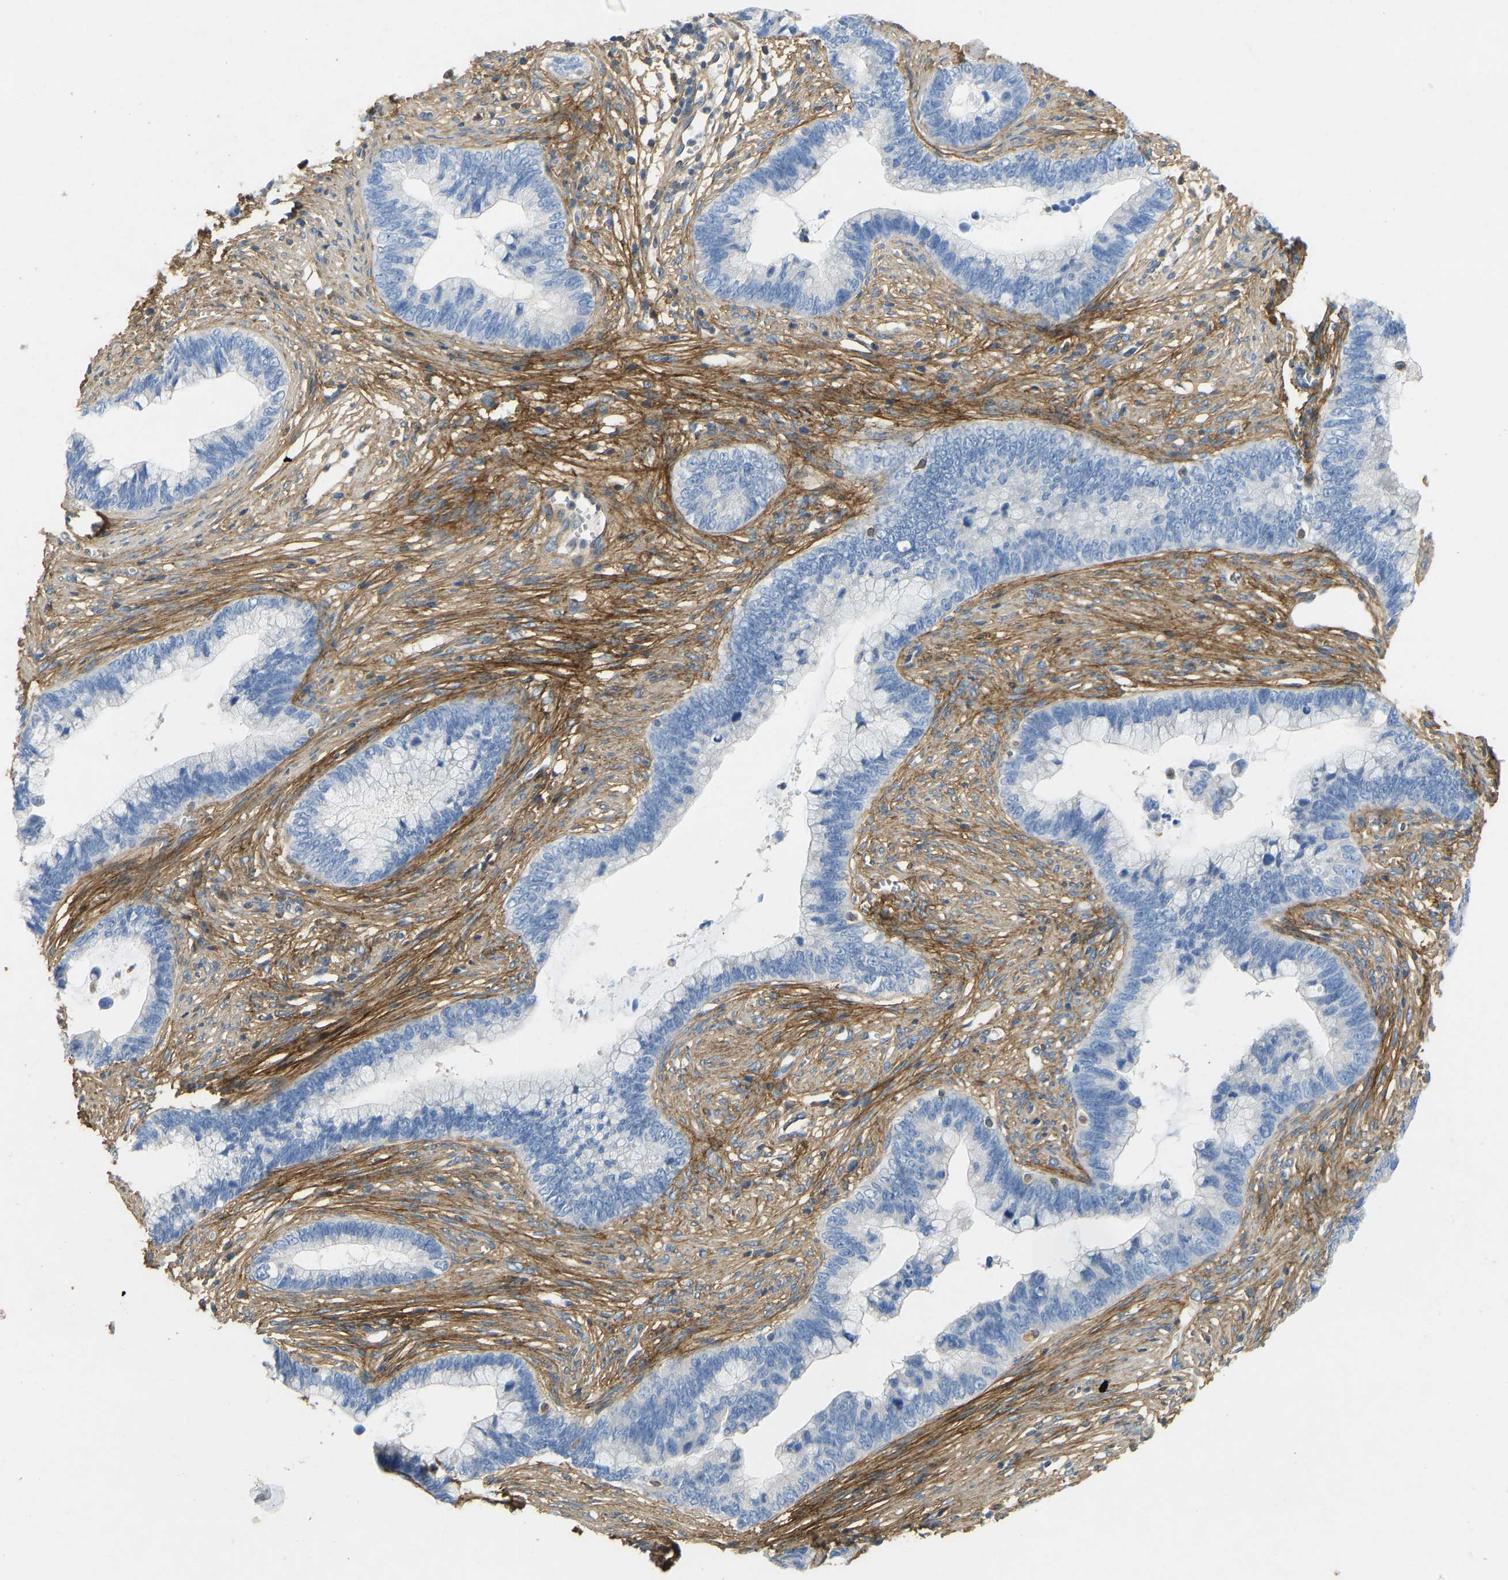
{"staining": {"intensity": "negative", "quantity": "none", "location": "none"}, "tissue": "cervical cancer", "cell_type": "Tumor cells", "image_type": "cancer", "snomed": [{"axis": "morphology", "description": "Adenocarcinoma, NOS"}, {"axis": "topography", "description": "Cervix"}], "caption": "A histopathology image of cervical cancer stained for a protein shows no brown staining in tumor cells.", "gene": "TECTA", "patient": {"sex": "female", "age": 44}}